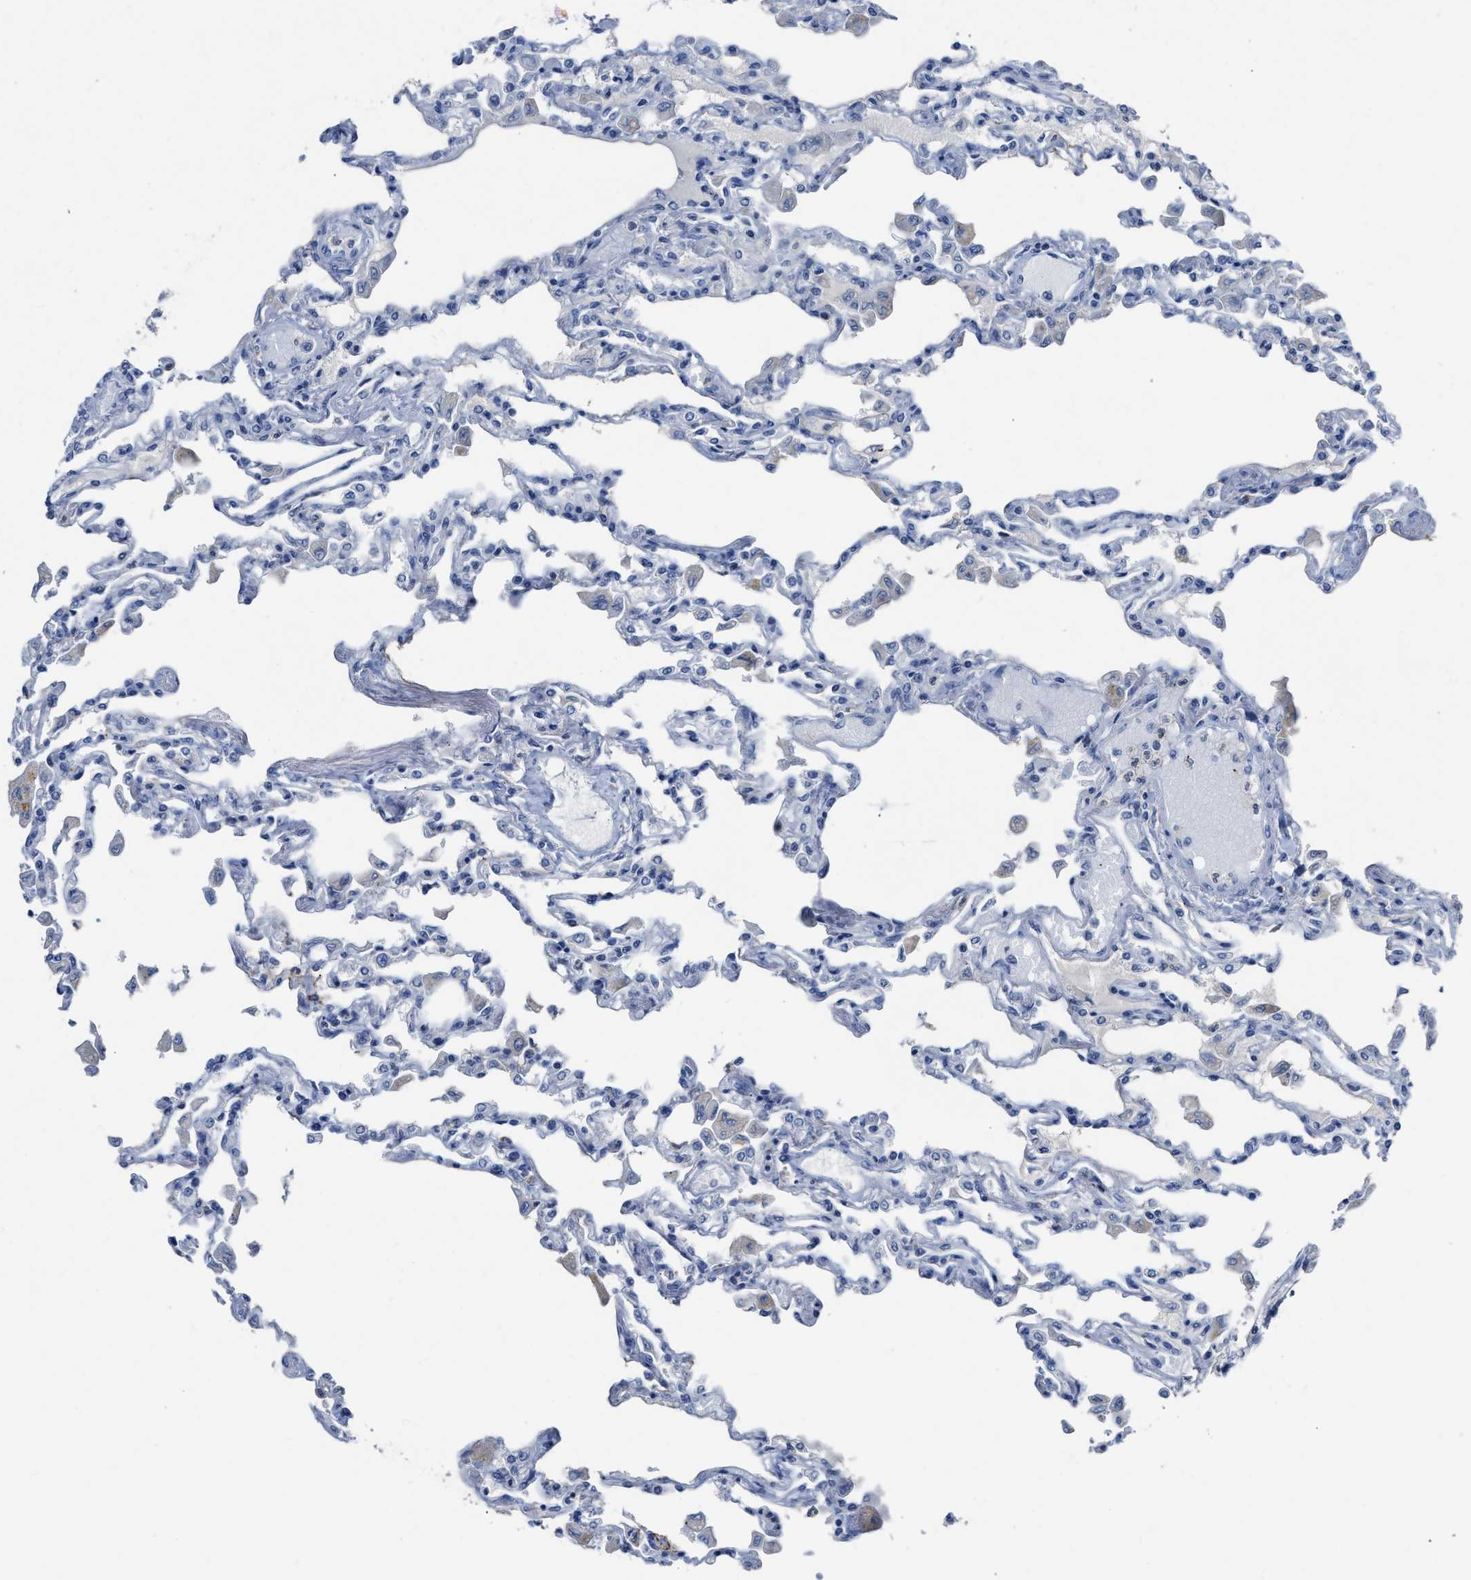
{"staining": {"intensity": "negative", "quantity": "none", "location": "none"}, "tissue": "lung", "cell_type": "Alveolar cells", "image_type": "normal", "snomed": [{"axis": "morphology", "description": "Normal tissue, NOS"}, {"axis": "topography", "description": "Bronchus"}, {"axis": "topography", "description": "Lung"}], "caption": "A high-resolution image shows immunohistochemistry (IHC) staining of unremarkable lung, which reveals no significant positivity in alveolar cells.", "gene": "CEACAM5", "patient": {"sex": "female", "age": 49}}